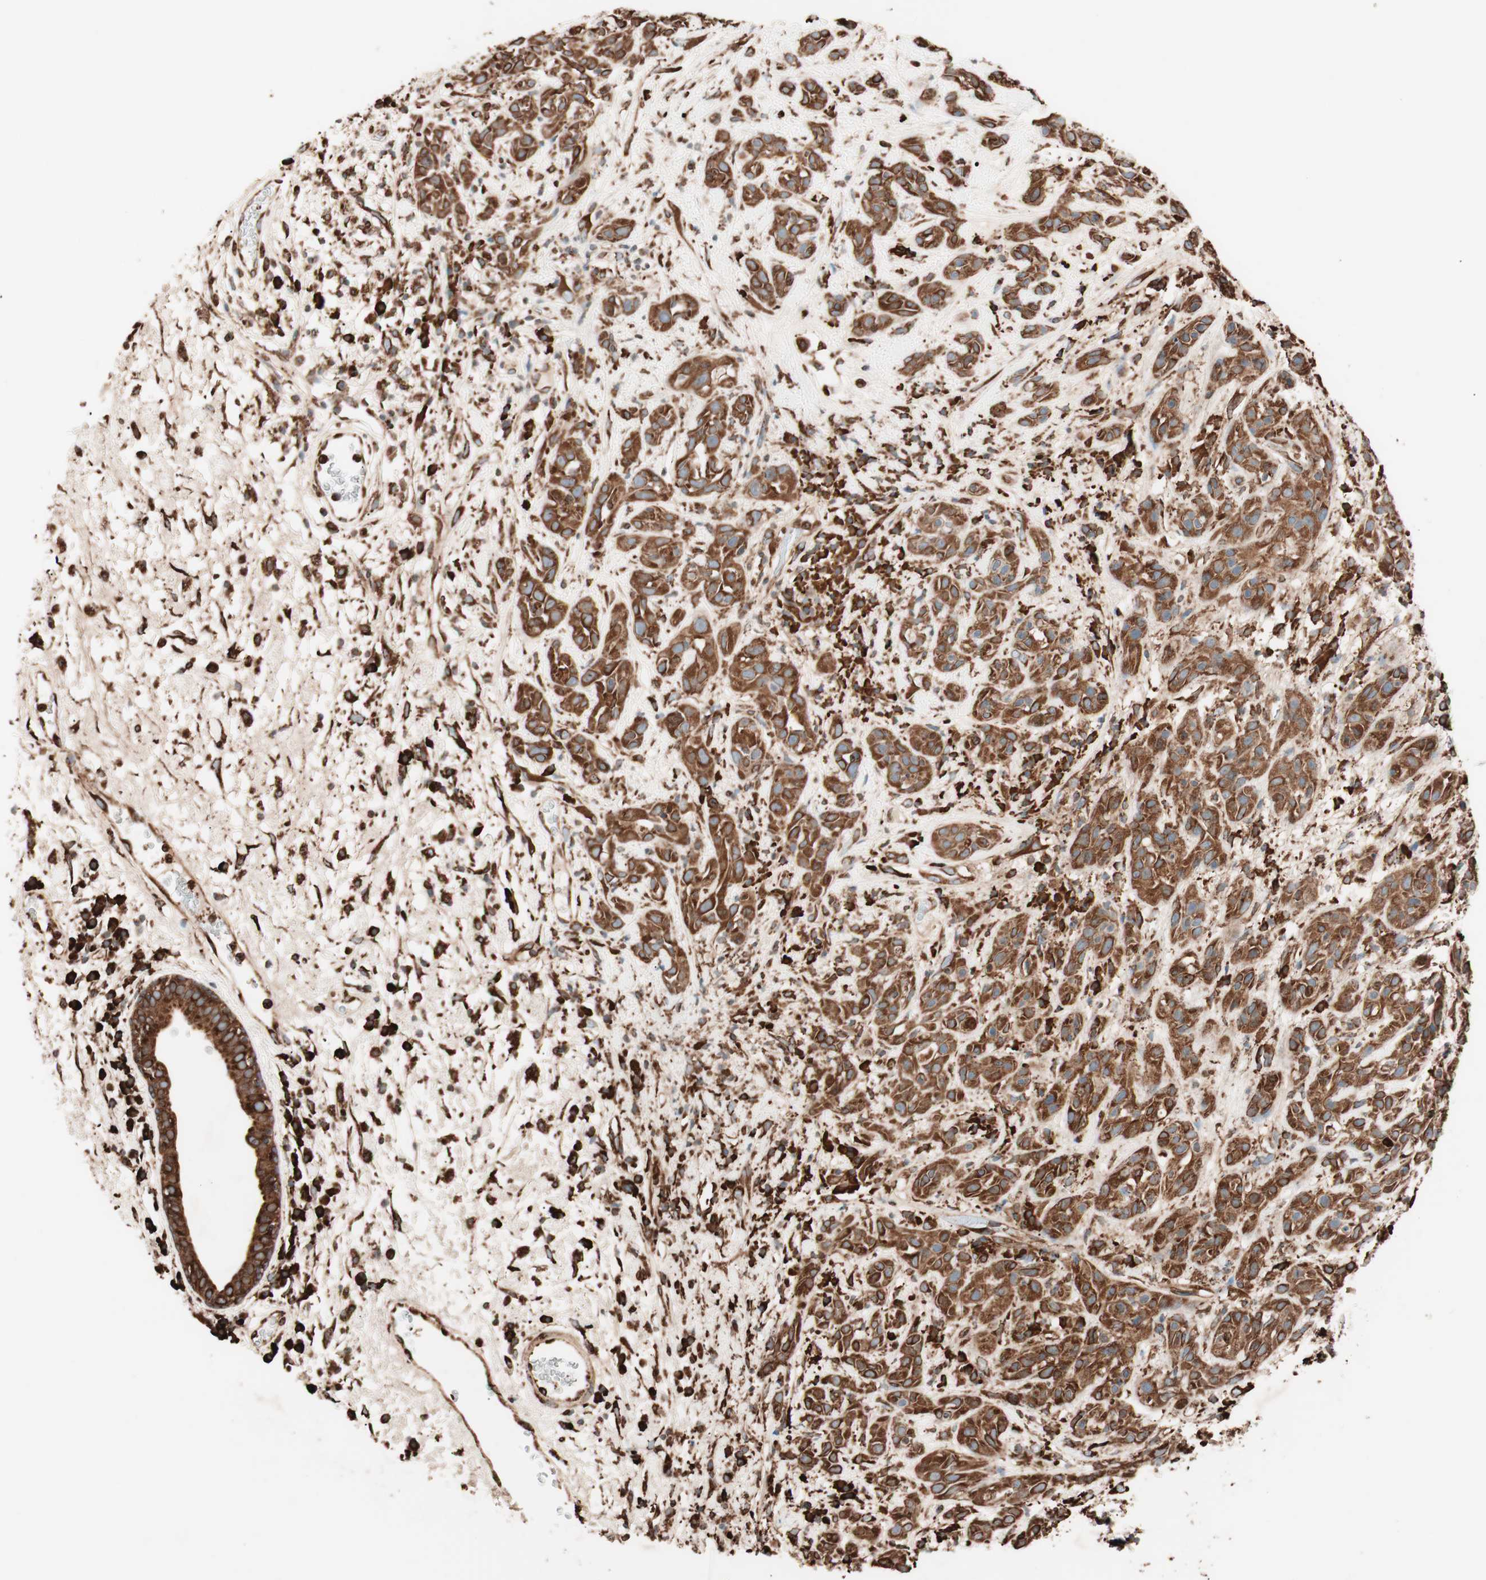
{"staining": {"intensity": "strong", "quantity": ">75%", "location": "cytoplasmic/membranous"}, "tissue": "head and neck cancer", "cell_type": "Tumor cells", "image_type": "cancer", "snomed": [{"axis": "morphology", "description": "Squamous cell carcinoma, NOS"}, {"axis": "topography", "description": "Head-Neck"}], "caption": "Brown immunohistochemical staining in human head and neck cancer (squamous cell carcinoma) shows strong cytoplasmic/membranous expression in approximately >75% of tumor cells.", "gene": "VEGFA", "patient": {"sex": "male", "age": 62}}